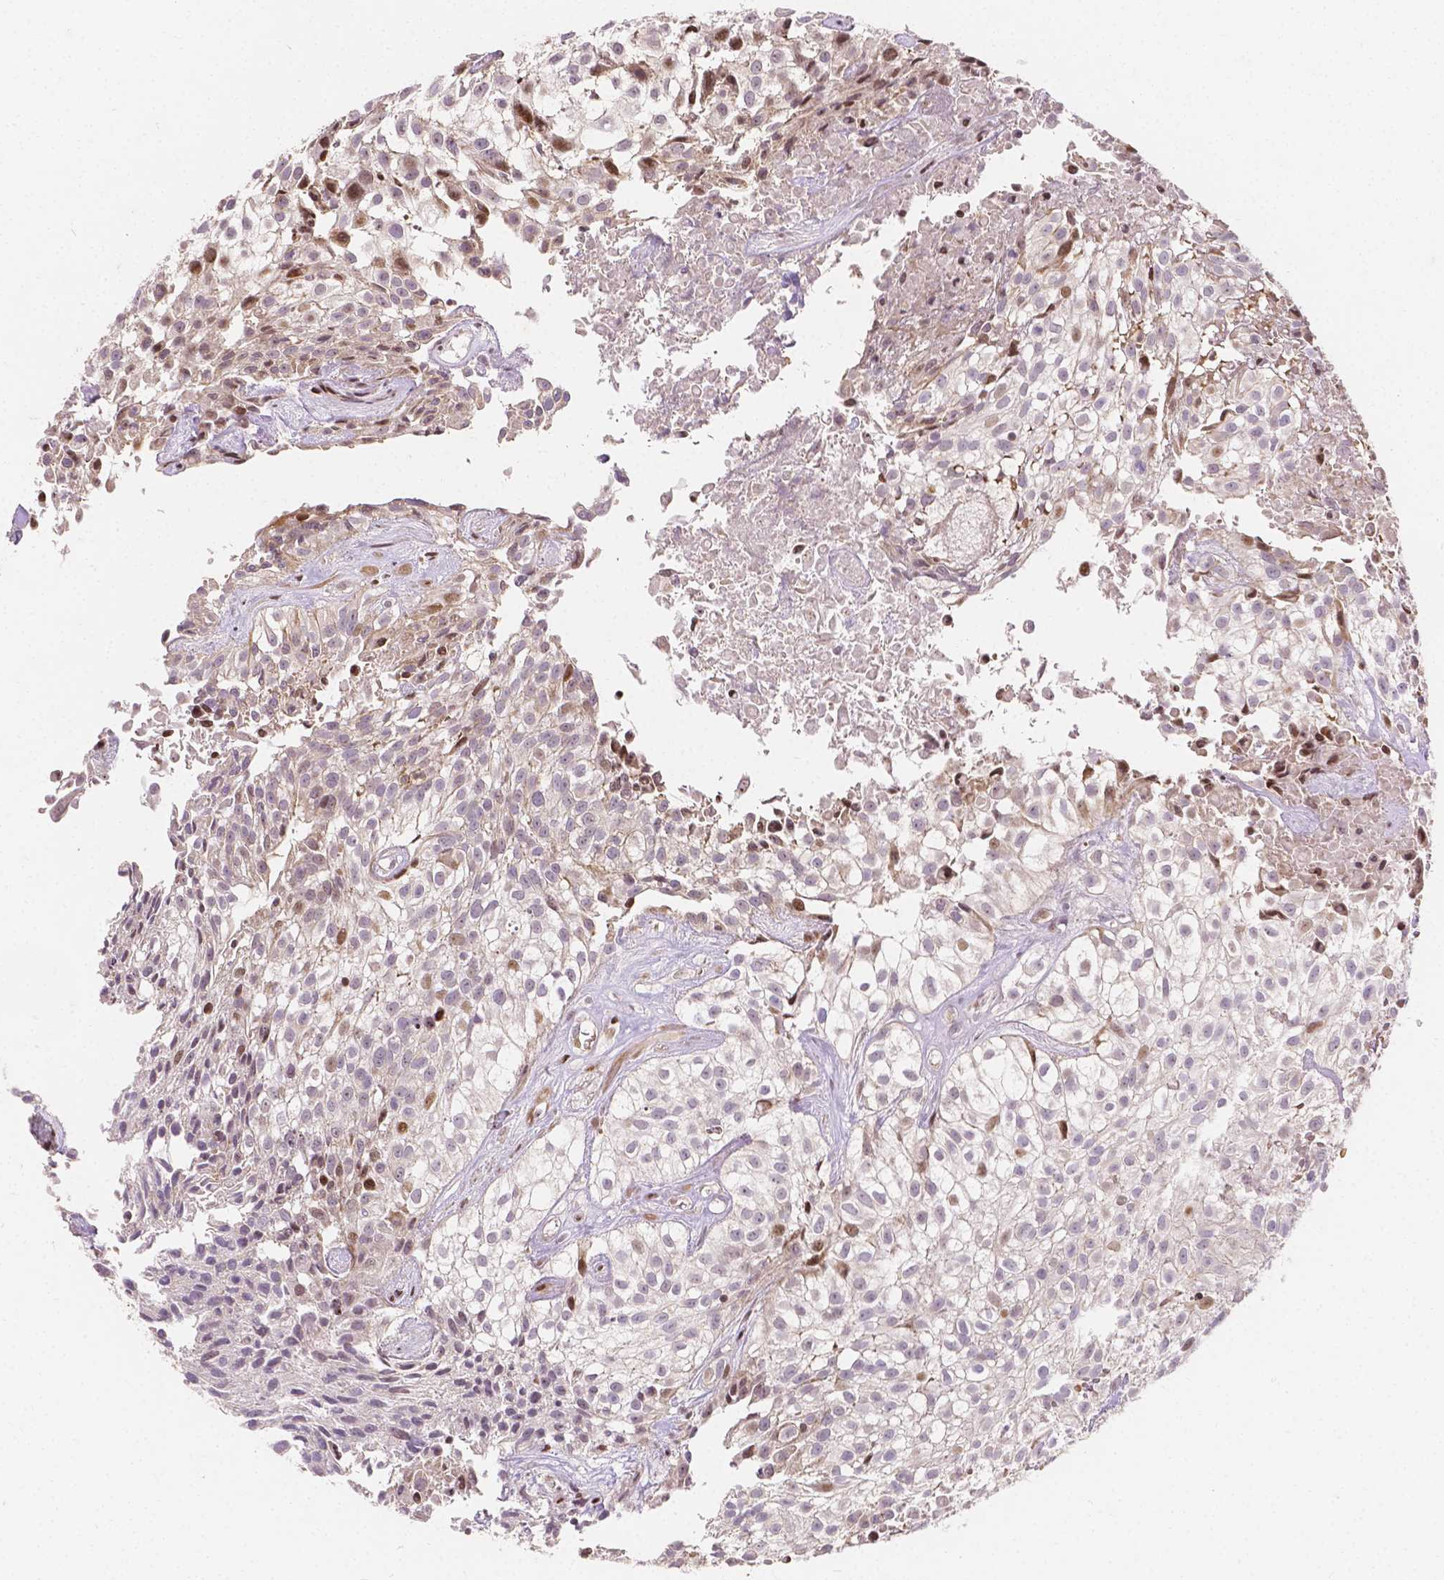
{"staining": {"intensity": "moderate", "quantity": "<25%", "location": "cytoplasmic/membranous,nuclear"}, "tissue": "urothelial cancer", "cell_type": "Tumor cells", "image_type": "cancer", "snomed": [{"axis": "morphology", "description": "Urothelial carcinoma, High grade"}, {"axis": "topography", "description": "Urinary bladder"}], "caption": "Human urothelial carcinoma (high-grade) stained with a brown dye shows moderate cytoplasmic/membranous and nuclear positive positivity in about <25% of tumor cells.", "gene": "PTPN18", "patient": {"sex": "male", "age": 56}}